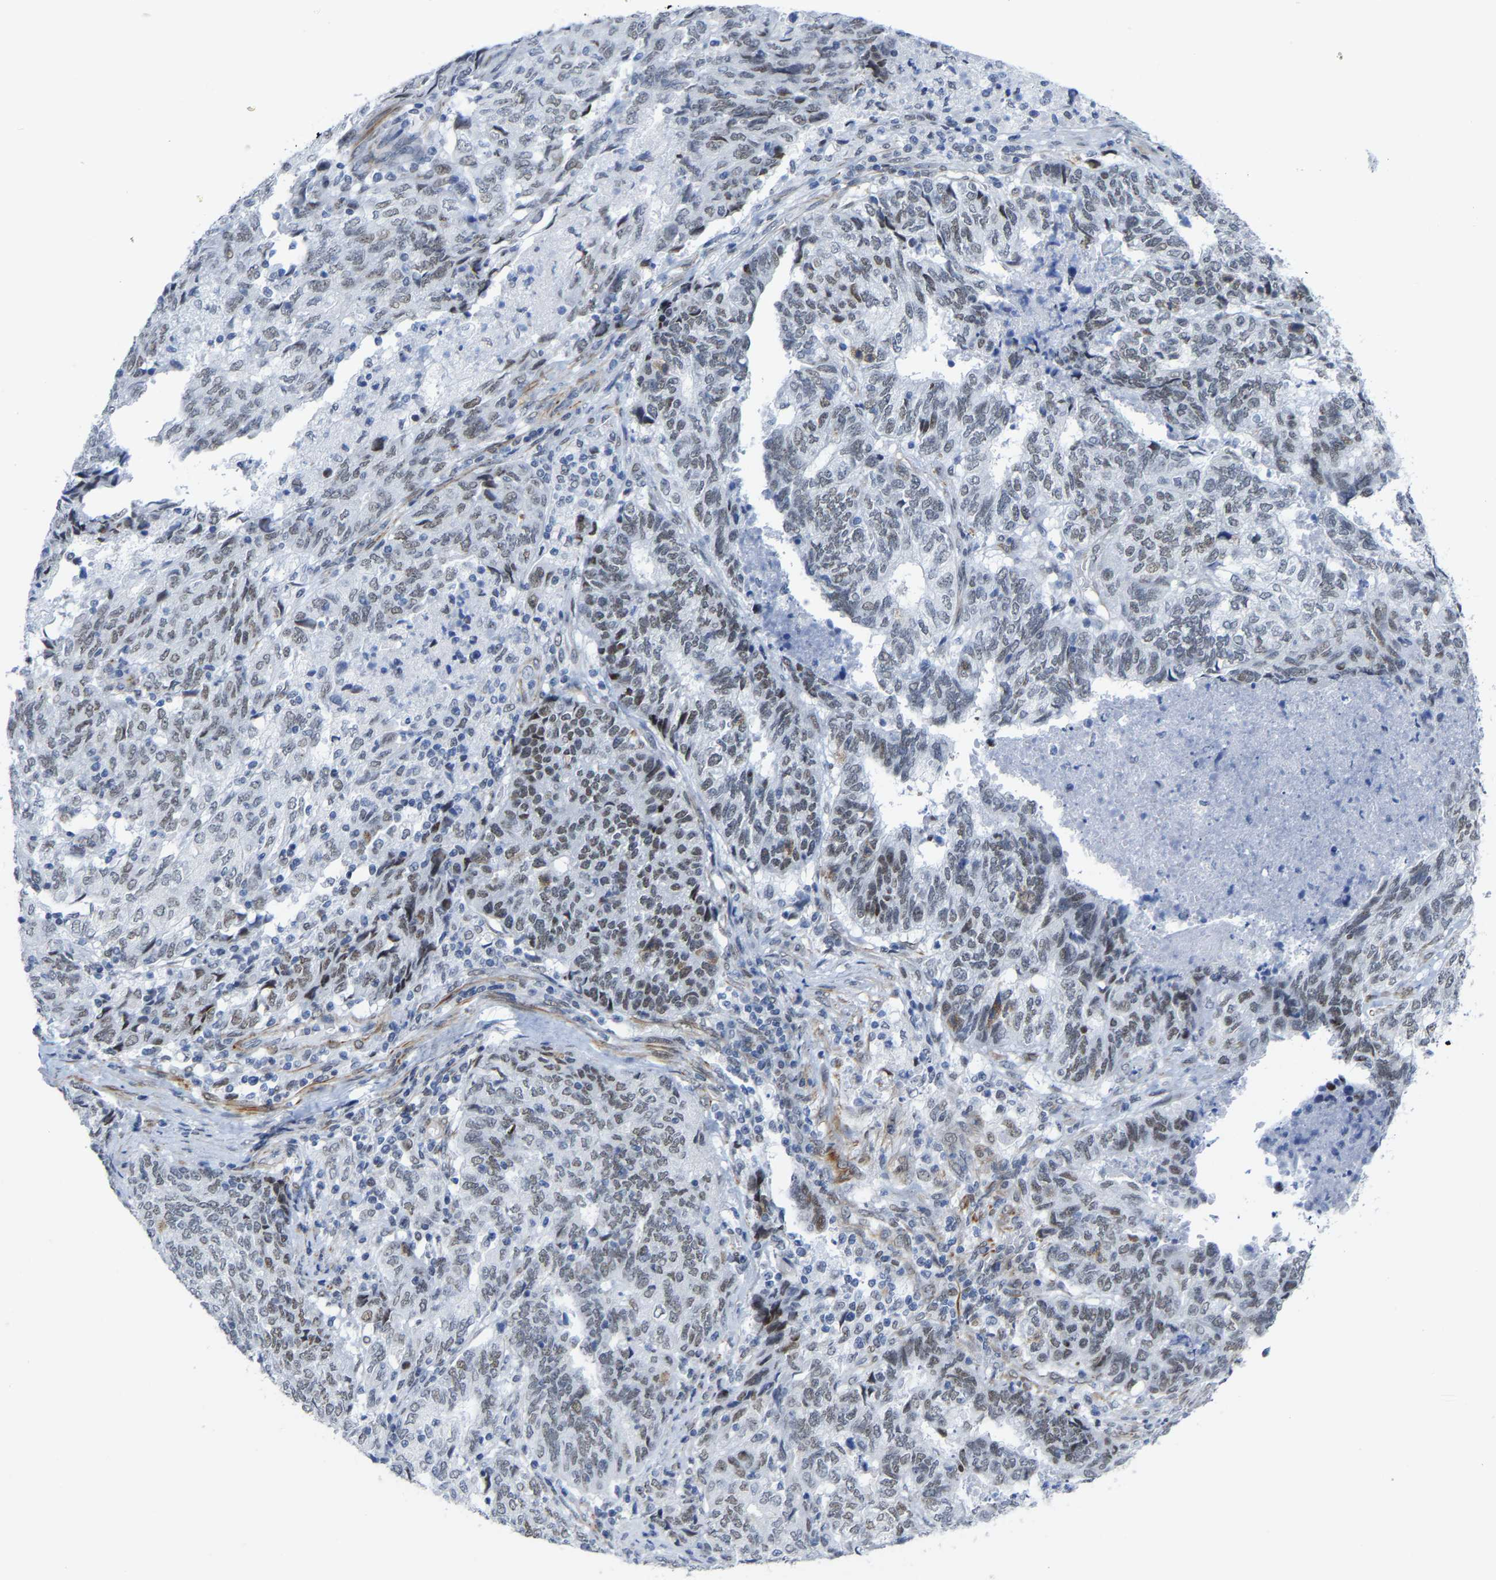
{"staining": {"intensity": "weak", "quantity": "25%-75%", "location": "nuclear"}, "tissue": "endometrial cancer", "cell_type": "Tumor cells", "image_type": "cancer", "snomed": [{"axis": "morphology", "description": "Adenocarcinoma, NOS"}, {"axis": "topography", "description": "Endometrium"}], "caption": "Immunohistochemical staining of adenocarcinoma (endometrial) shows low levels of weak nuclear positivity in about 25%-75% of tumor cells. The protein is shown in brown color, while the nuclei are stained blue.", "gene": "FAM180A", "patient": {"sex": "female", "age": 80}}